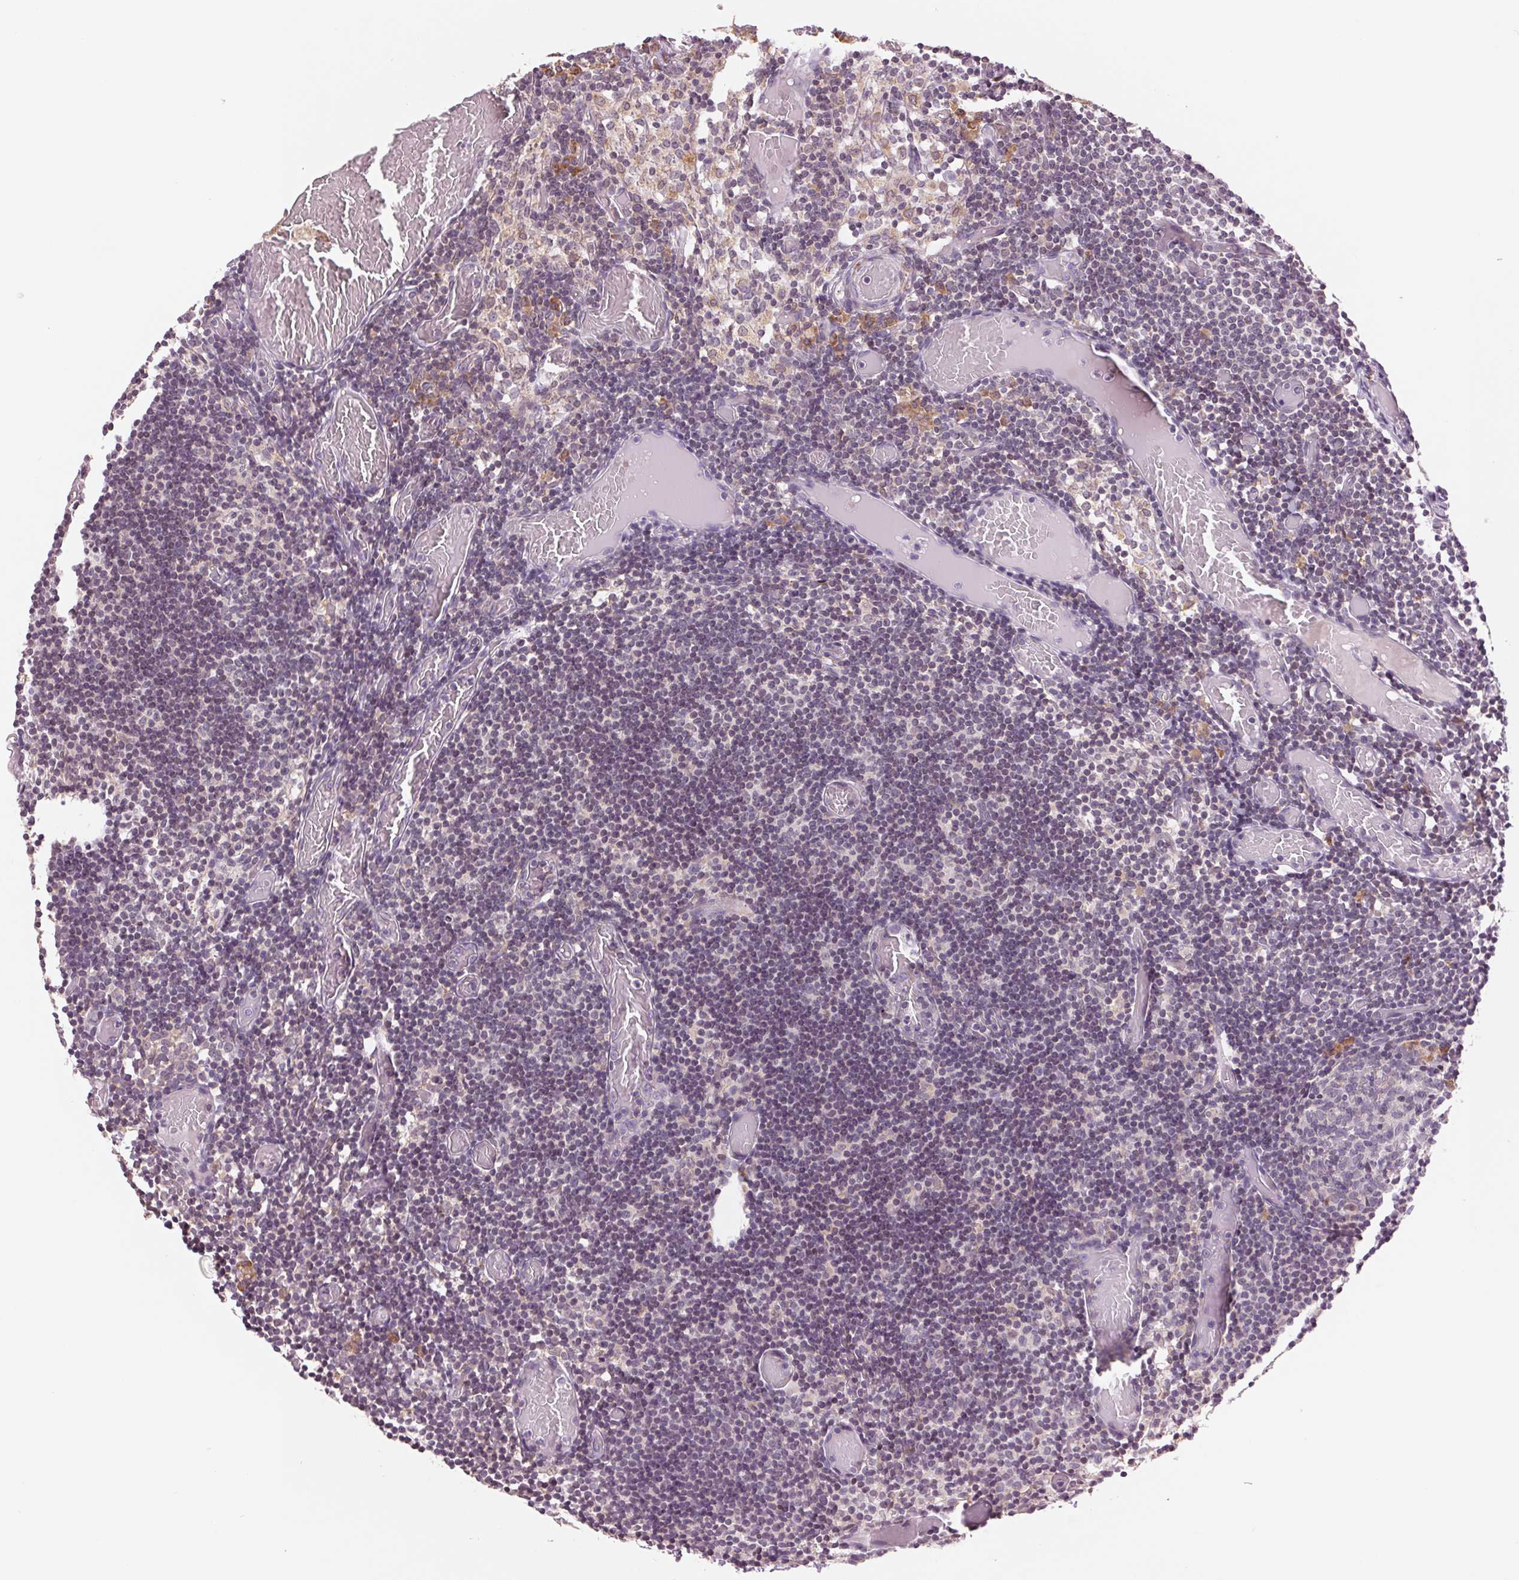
{"staining": {"intensity": "weak", "quantity": "<25%", "location": "cytoplasmic/membranous"}, "tissue": "lymph node", "cell_type": "Germinal center cells", "image_type": "normal", "snomed": [{"axis": "morphology", "description": "Normal tissue, NOS"}, {"axis": "topography", "description": "Lymph node"}], "caption": "IHC of unremarkable human lymph node demonstrates no positivity in germinal center cells.", "gene": "TECR", "patient": {"sex": "female", "age": 41}}